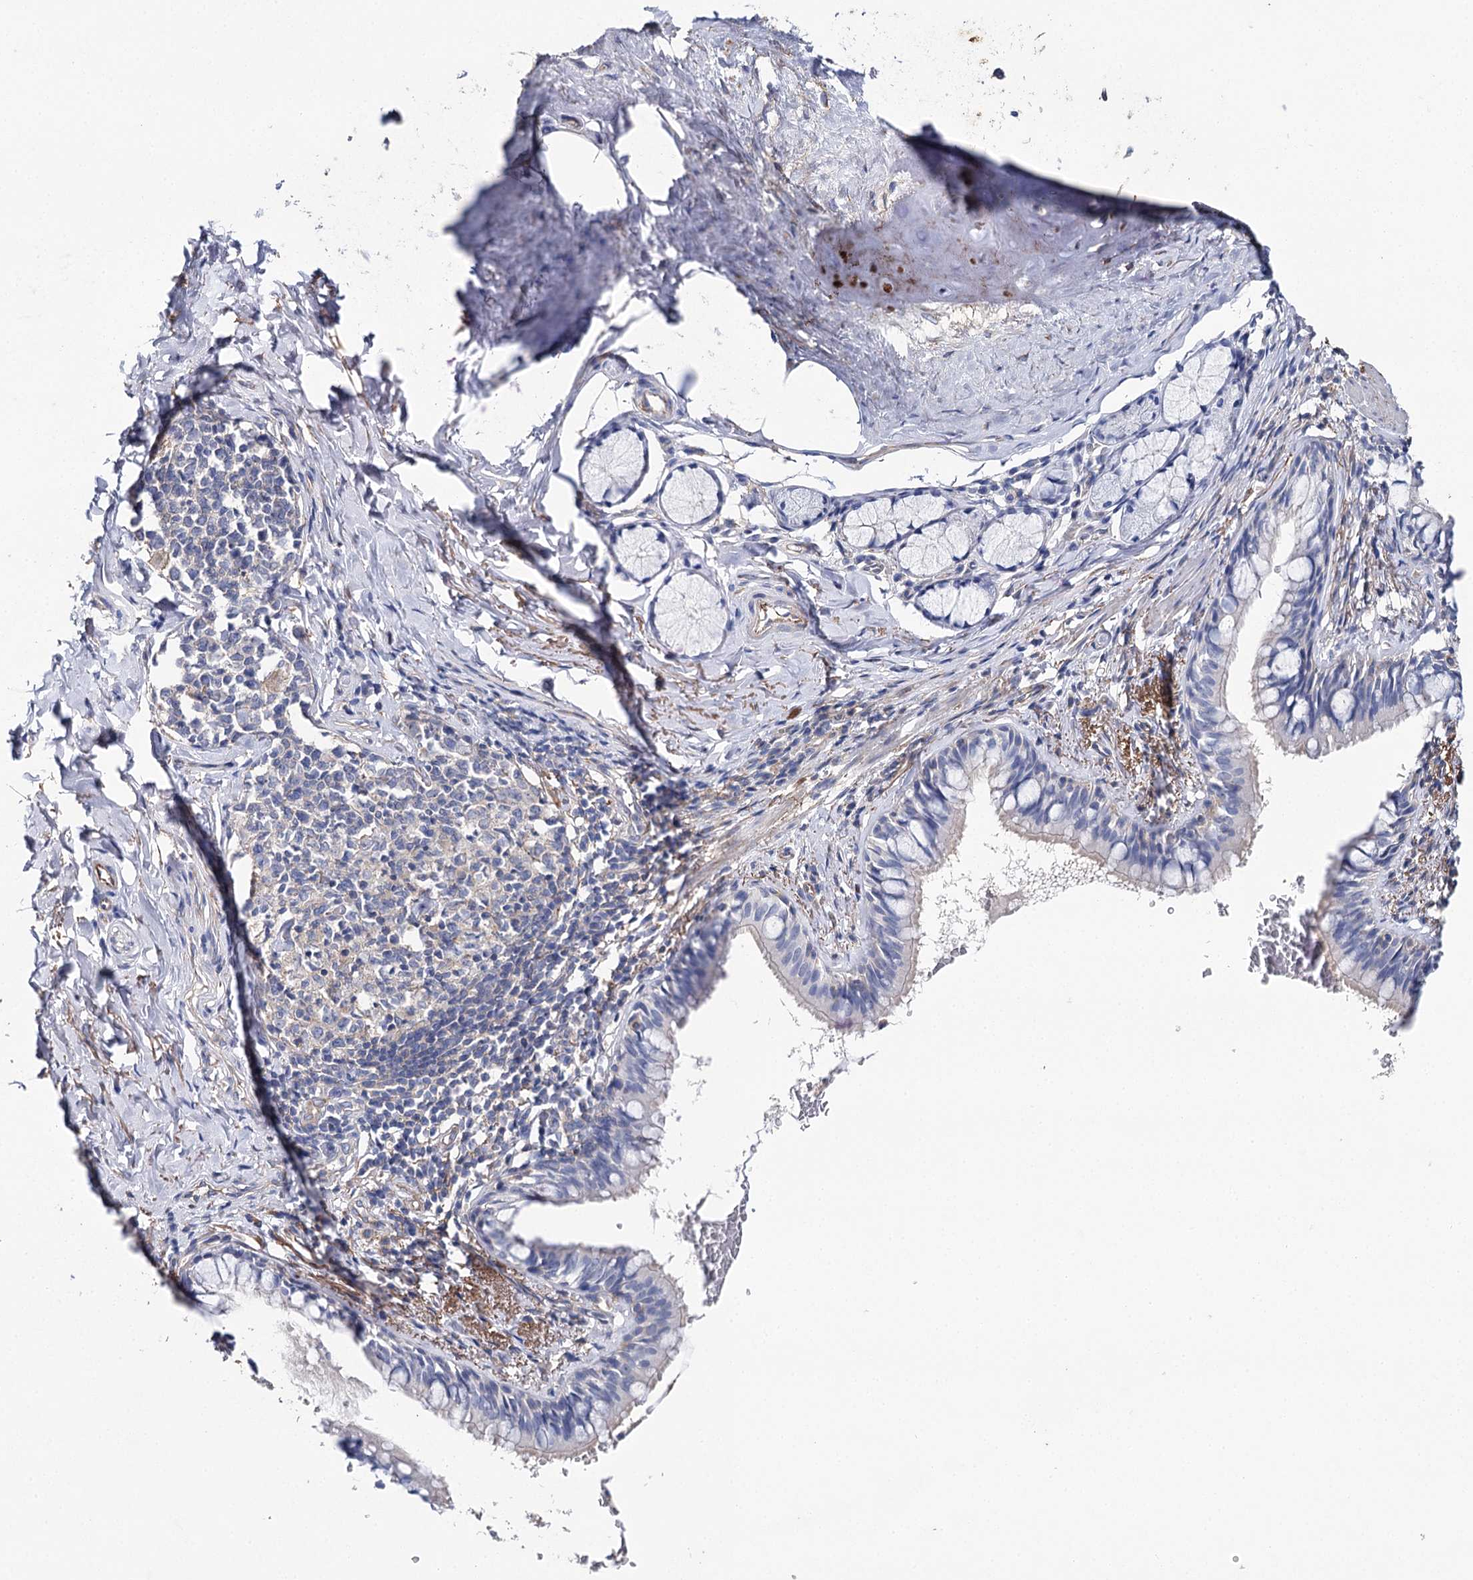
{"staining": {"intensity": "negative", "quantity": "none", "location": "none"}, "tissue": "bronchus", "cell_type": "Respiratory epithelial cells", "image_type": "normal", "snomed": [{"axis": "morphology", "description": "Normal tissue, NOS"}, {"axis": "topography", "description": "Cartilage tissue"}, {"axis": "topography", "description": "Bronchus"}], "caption": "Respiratory epithelial cells show no significant staining in benign bronchus. (DAB immunohistochemistry with hematoxylin counter stain).", "gene": "EPYC", "patient": {"sex": "female", "age": 36}}